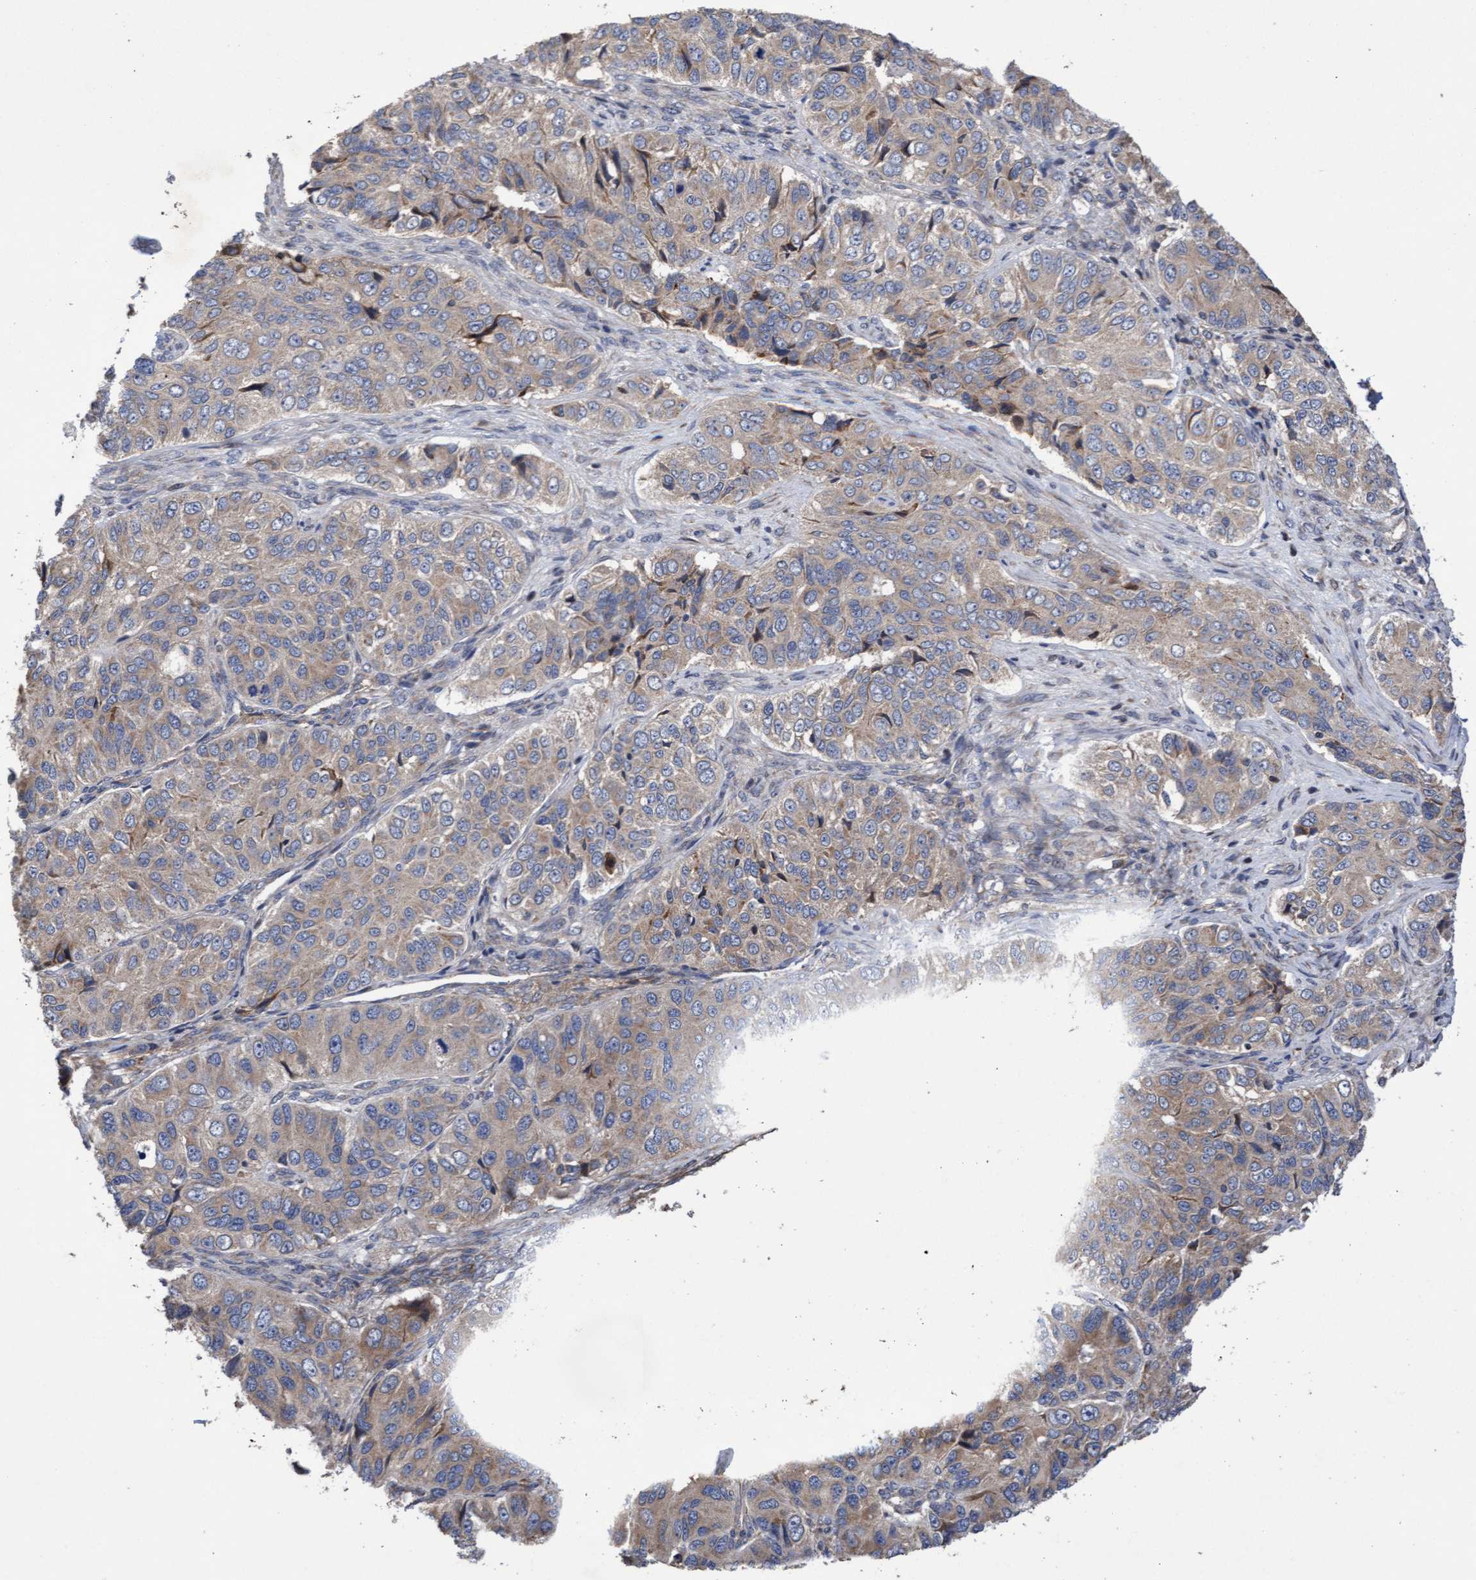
{"staining": {"intensity": "weak", "quantity": ">75%", "location": "cytoplasmic/membranous"}, "tissue": "ovarian cancer", "cell_type": "Tumor cells", "image_type": "cancer", "snomed": [{"axis": "morphology", "description": "Carcinoma, endometroid"}, {"axis": "topography", "description": "Ovary"}], "caption": "Immunohistochemical staining of ovarian endometroid carcinoma demonstrates low levels of weak cytoplasmic/membranous staining in about >75% of tumor cells. Immunohistochemistry (ihc) stains the protein of interest in brown and the nuclei are stained blue.", "gene": "ELP5", "patient": {"sex": "female", "age": 51}}